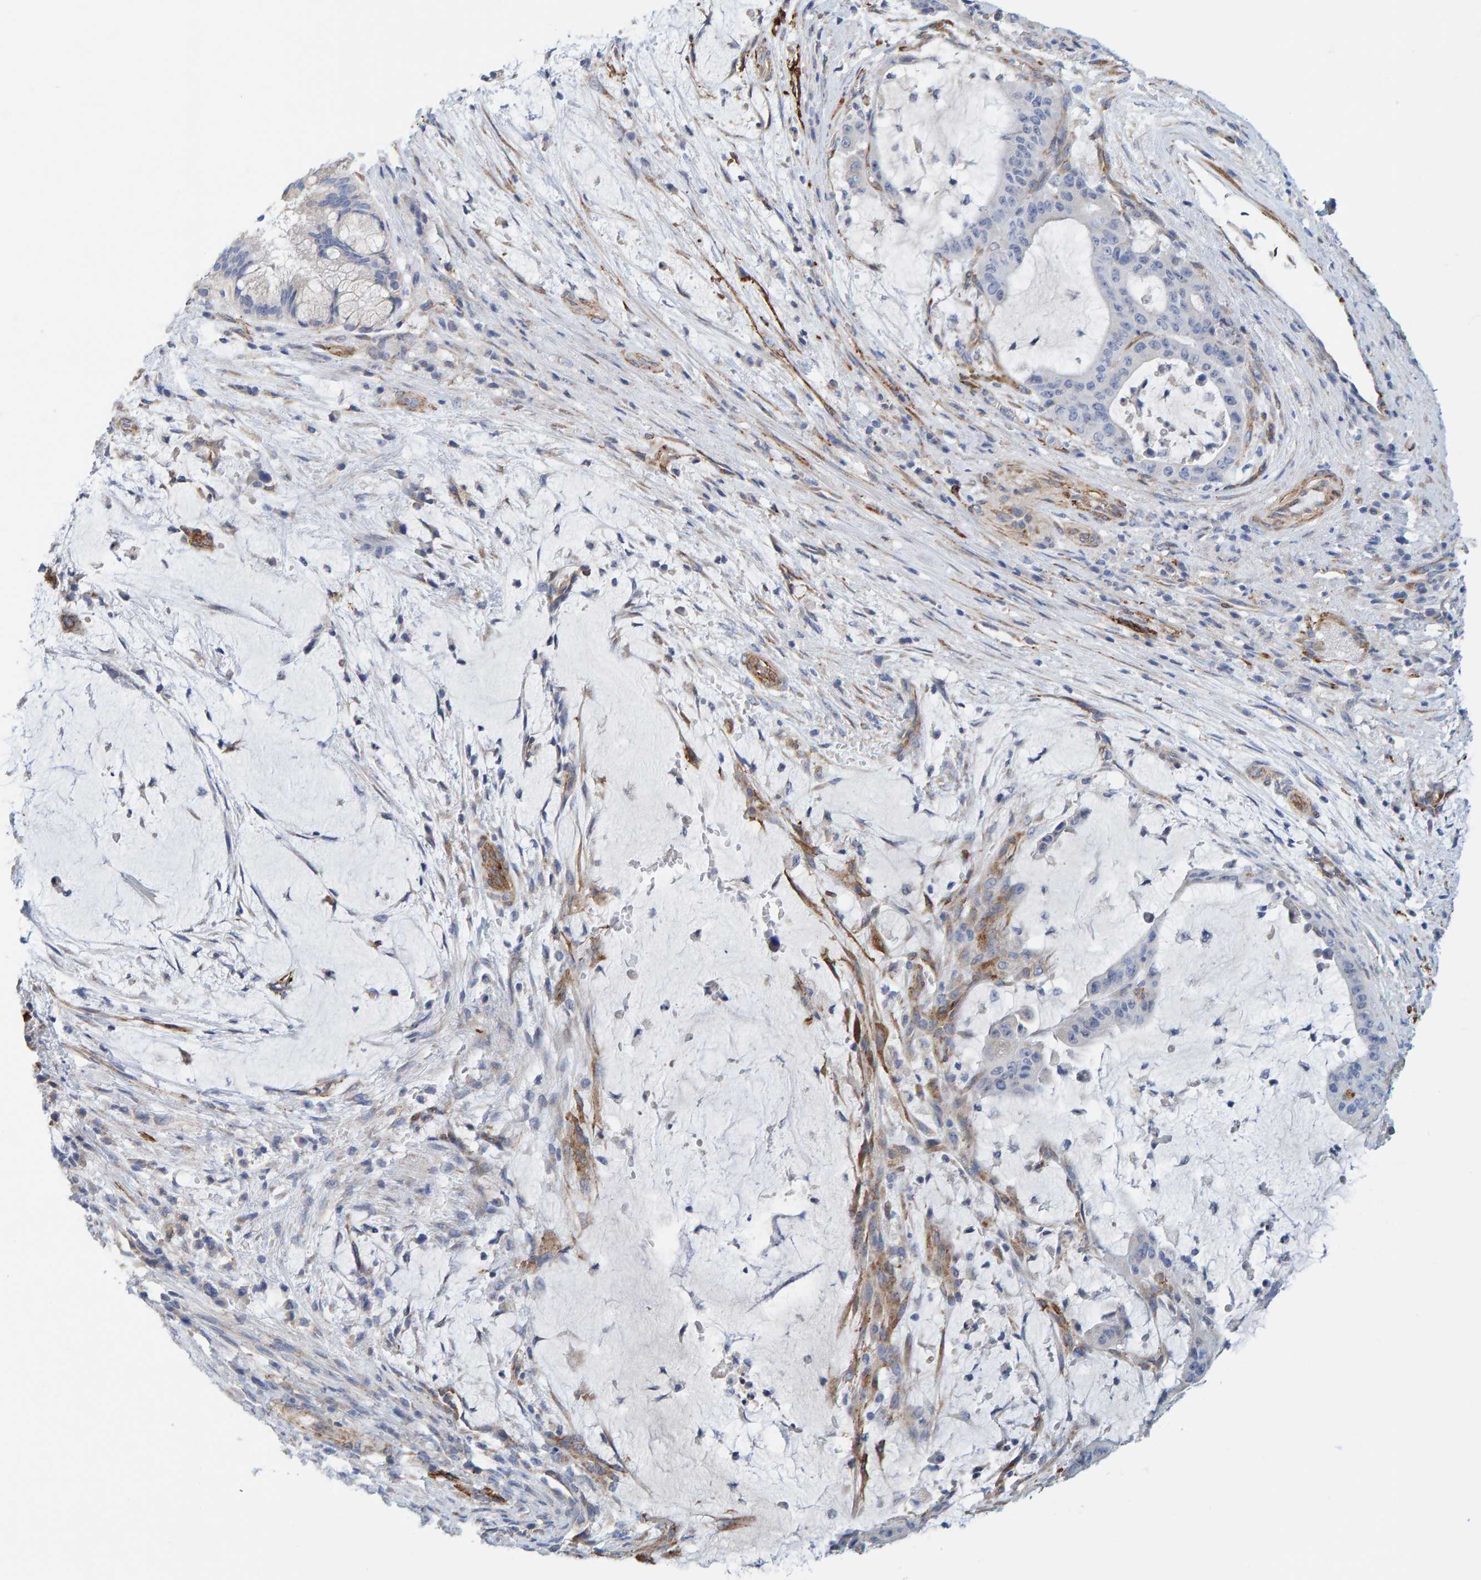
{"staining": {"intensity": "negative", "quantity": "none", "location": "none"}, "tissue": "liver cancer", "cell_type": "Tumor cells", "image_type": "cancer", "snomed": [{"axis": "morphology", "description": "Normal tissue, NOS"}, {"axis": "morphology", "description": "Cholangiocarcinoma"}, {"axis": "topography", "description": "Liver"}, {"axis": "topography", "description": "Peripheral nerve tissue"}], "caption": "Liver cholangiocarcinoma was stained to show a protein in brown. There is no significant positivity in tumor cells.", "gene": "MAP1B", "patient": {"sex": "female", "age": 73}}